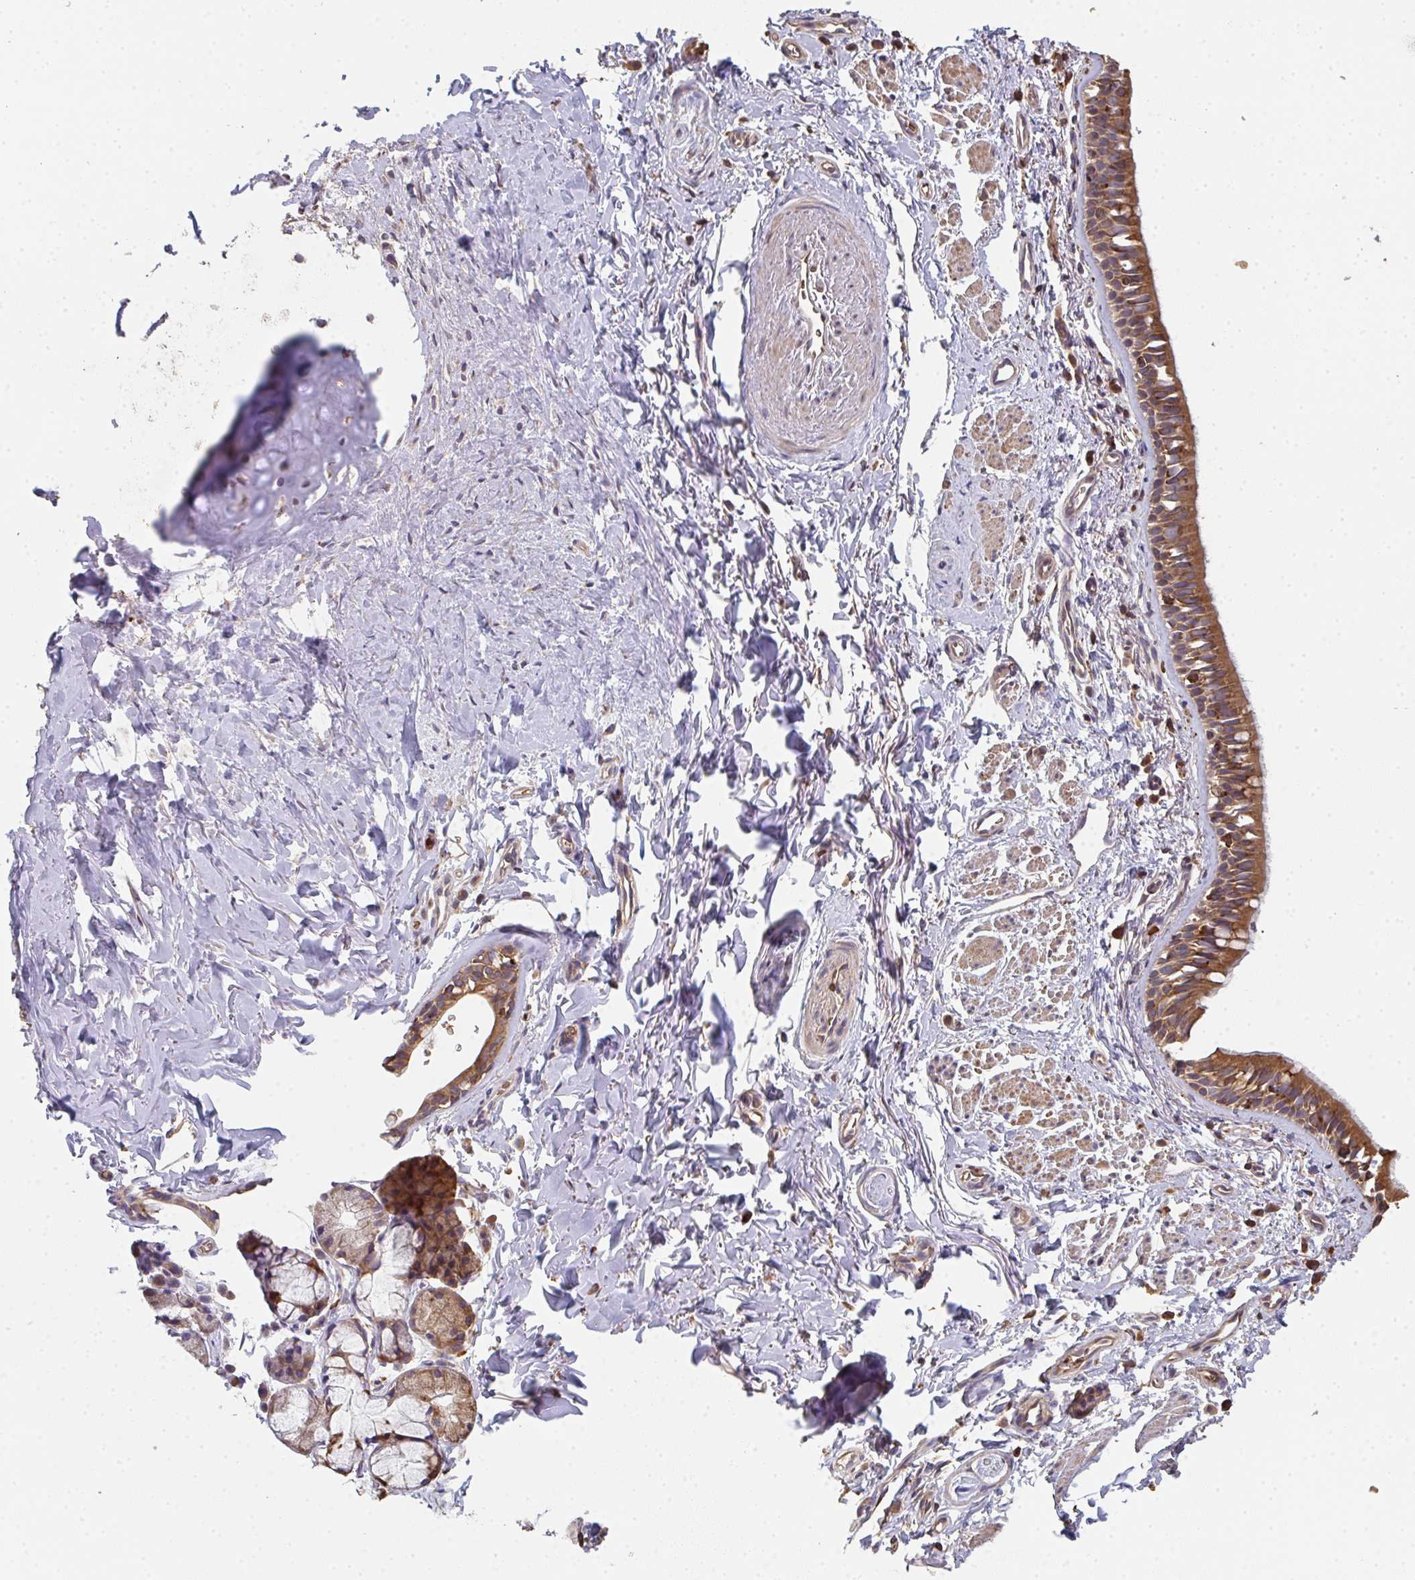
{"staining": {"intensity": "moderate", "quantity": ">75%", "location": "cytoplasmic/membranous"}, "tissue": "bronchus", "cell_type": "Respiratory epithelial cells", "image_type": "normal", "snomed": [{"axis": "morphology", "description": "Normal tissue, NOS"}, {"axis": "topography", "description": "Lymph node"}, {"axis": "topography", "description": "Cartilage tissue"}, {"axis": "topography", "description": "Bronchus"}], "caption": "High-power microscopy captured an immunohistochemistry (IHC) histopathology image of normal bronchus, revealing moderate cytoplasmic/membranous positivity in about >75% of respiratory epithelial cells. (IHC, brightfield microscopy, high magnification).", "gene": "POLG", "patient": {"sex": "female", "age": 70}}